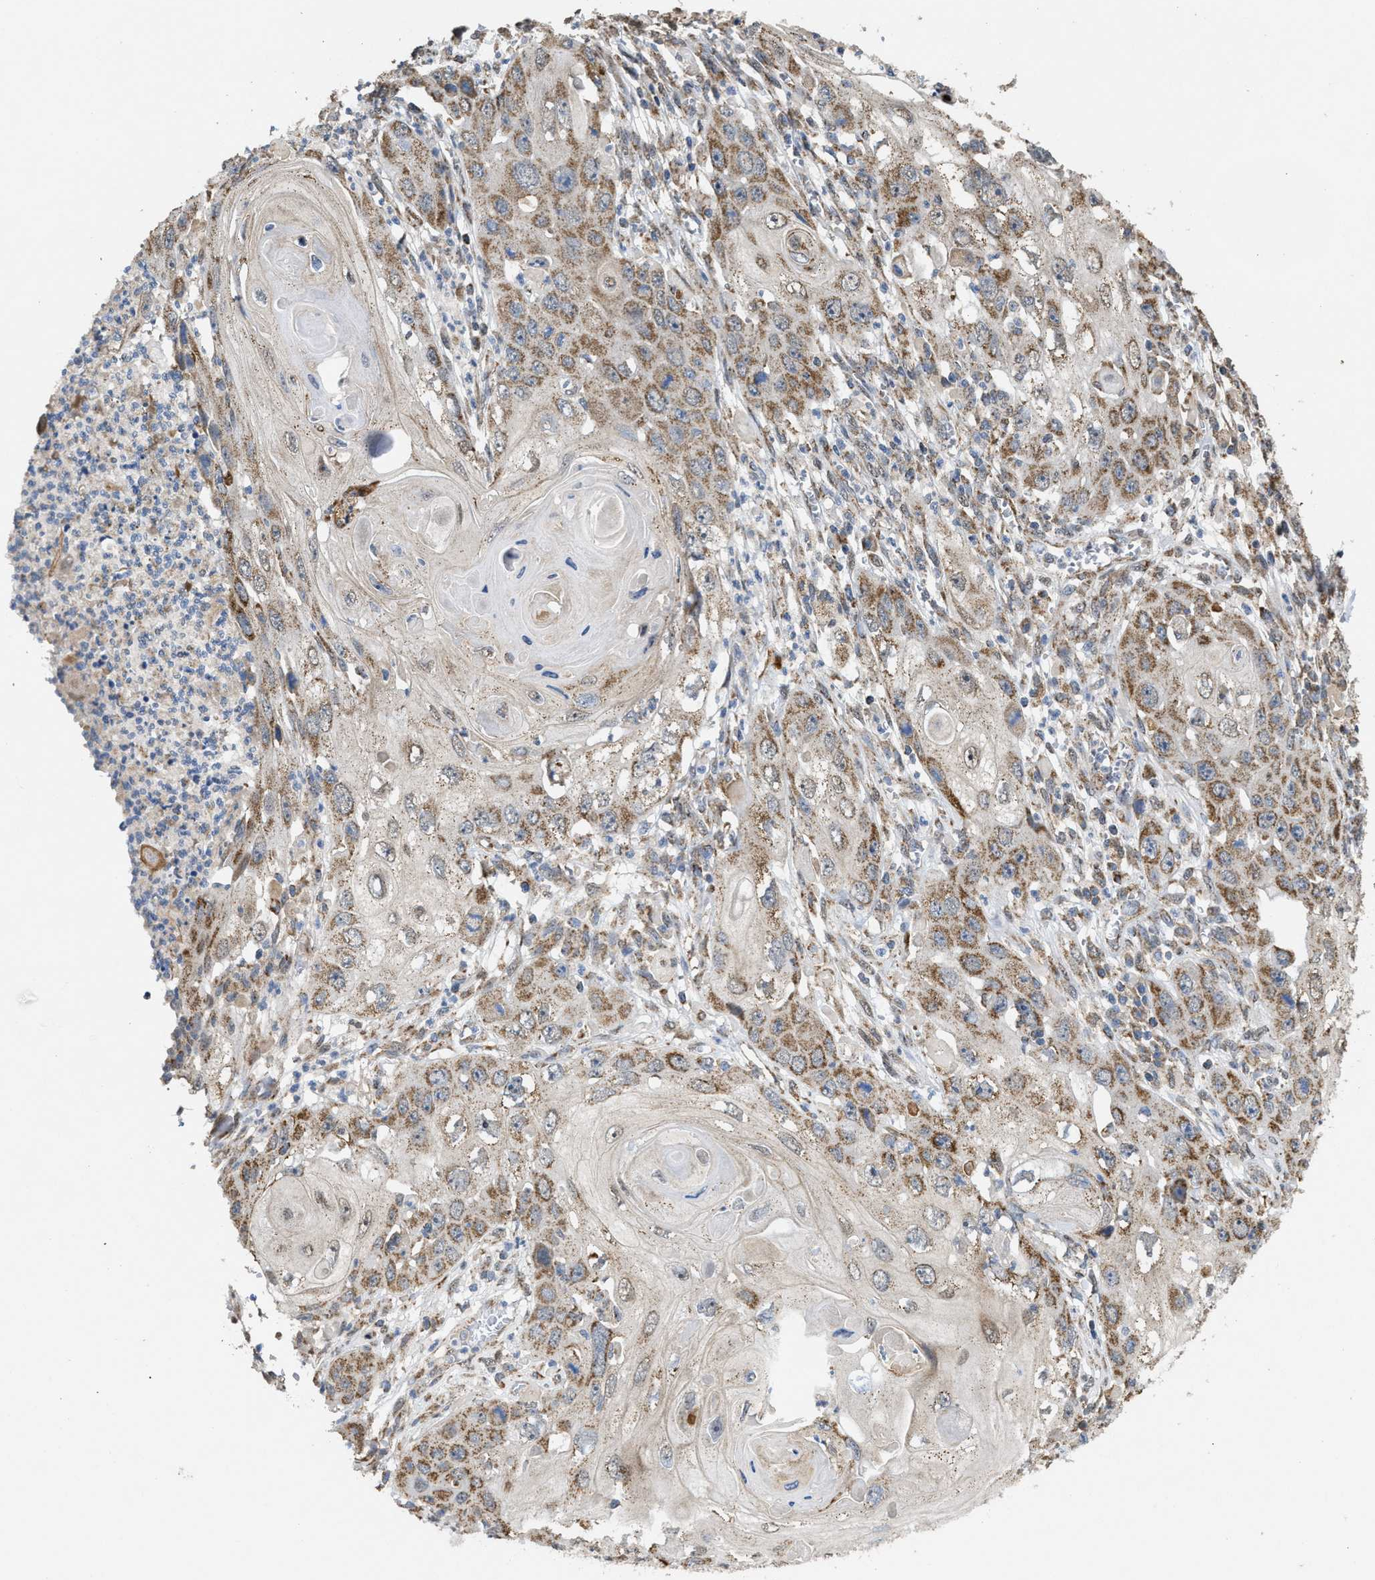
{"staining": {"intensity": "moderate", "quantity": ">75%", "location": "cytoplasmic/membranous"}, "tissue": "skin cancer", "cell_type": "Tumor cells", "image_type": "cancer", "snomed": [{"axis": "morphology", "description": "Squamous cell carcinoma, NOS"}, {"axis": "topography", "description": "Skin"}], "caption": "Skin squamous cell carcinoma tissue demonstrates moderate cytoplasmic/membranous staining in about >75% of tumor cells (IHC, brightfield microscopy, high magnification).", "gene": "TACO1", "patient": {"sex": "male", "age": 55}}